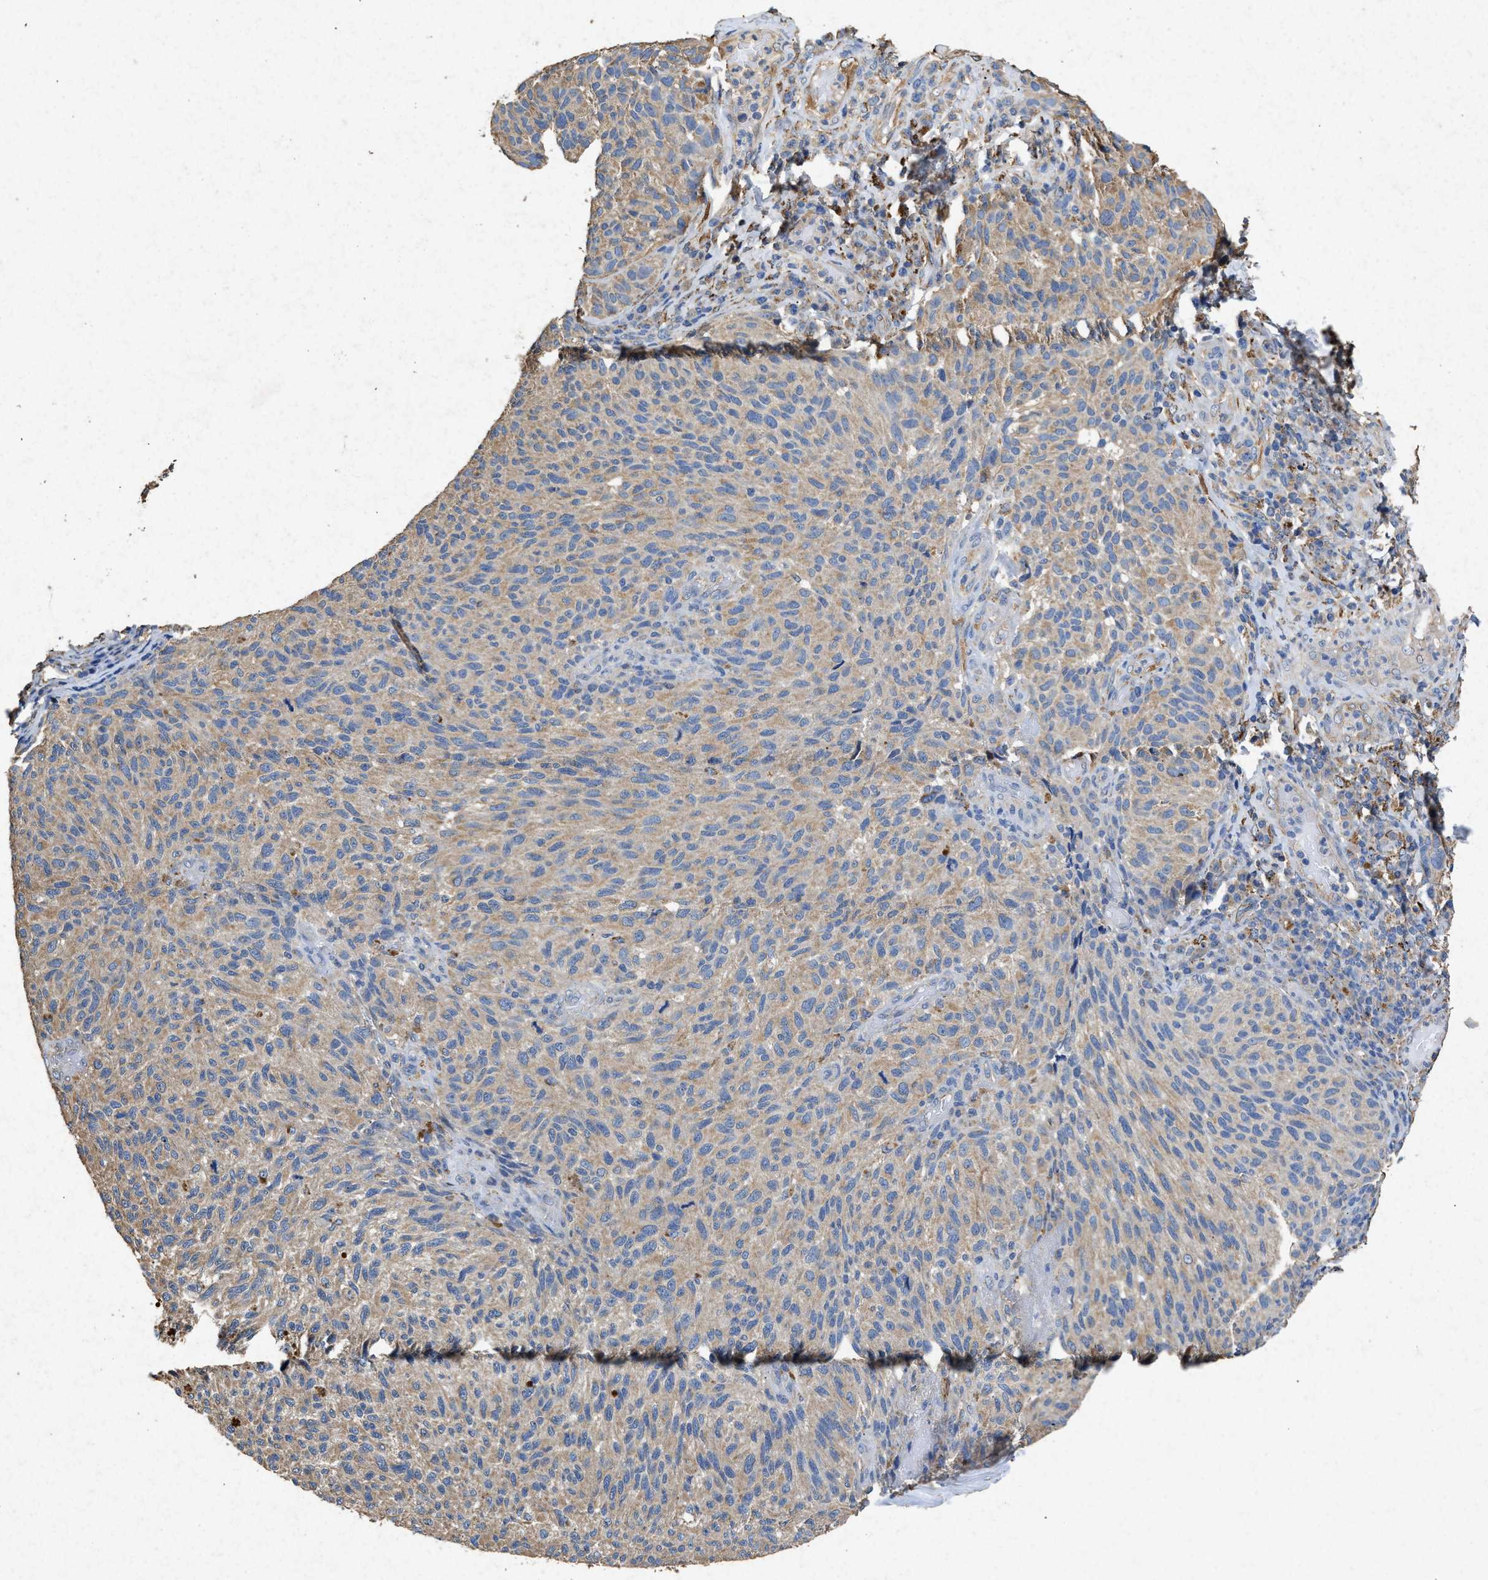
{"staining": {"intensity": "weak", "quantity": ">75%", "location": "cytoplasmic/membranous"}, "tissue": "melanoma", "cell_type": "Tumor cells", "image_type": "cancer", "snomed": [{"axis": "morphology", "description": "Malignant melanoma, NOS"}, {"axis": "topography", "description": "Skin"}], "caption": "This image reveals immunohistochemistry staining of human malignant melanoma, with low weak cytoplasmic/membranous staining in about >75% of tumor cells.", "gene": "CDK15", "patient": {"sex": "female", "age": 73}}